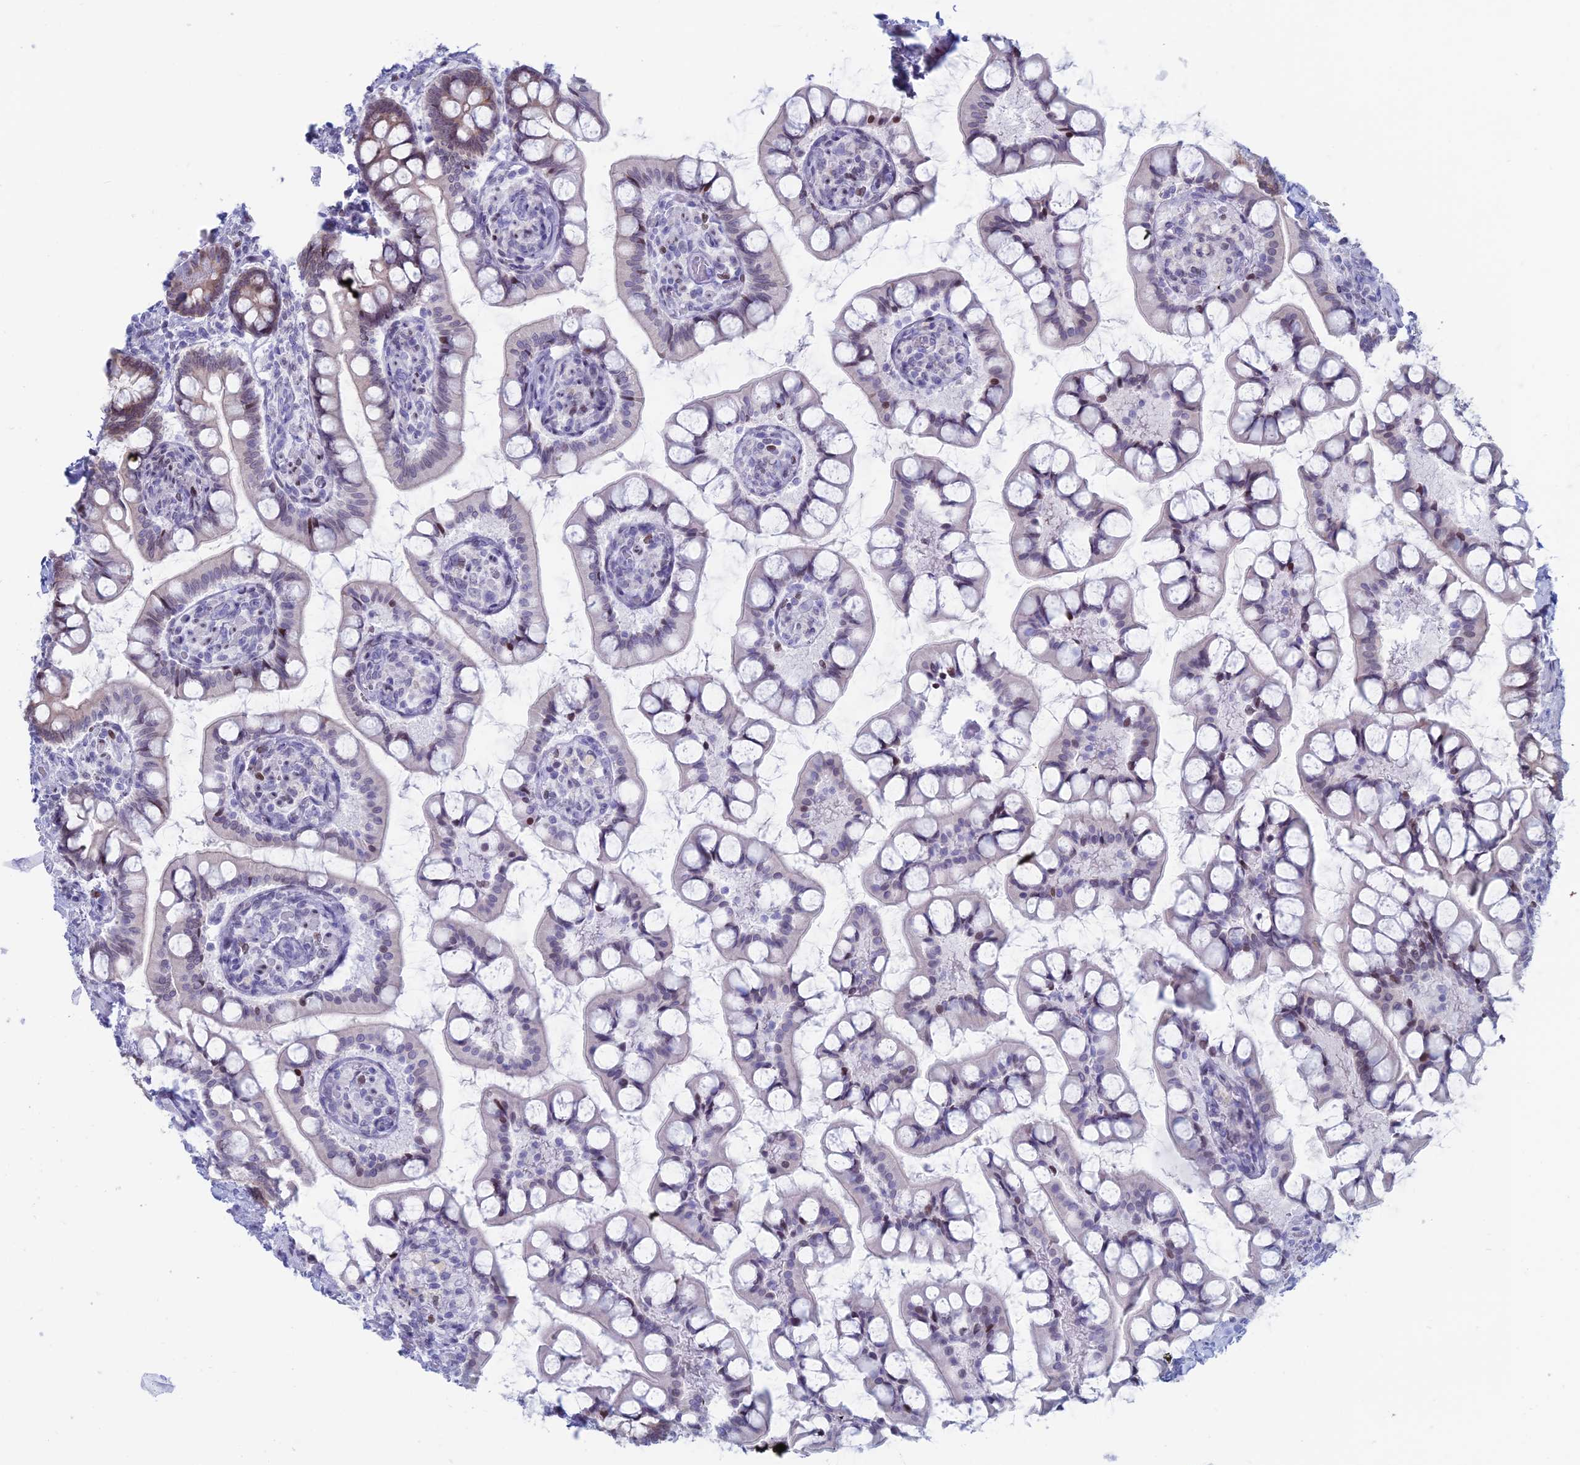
{"staining": {"intensity": "moderate", "quantity": "<25%", "location": "nuclear"}, "tissue": "small intestine", "cell_type": "Glandular cells", "image_type": "normal", "snomed": [{"axis": "morphology", "description": "Normal tissue, NOS"}, {"axis": "topography", "description": "Small intestine"}], "caption": "High-magnification brightfield microscopy of normal small intestine stained with DAB (brown) and counterstained with hematoxylin (blue). glandular cells exhibit moderate nuclear staining is appreciated in approximately<25% of cells. (Stains: DAB (3,3'-diaminobenzidine) in brown, nuclei in blue, Microscopy: brightfield microscopy at high magnification).", "gene": "CERS6", "patient": {"sex": "male", "age": 52}}